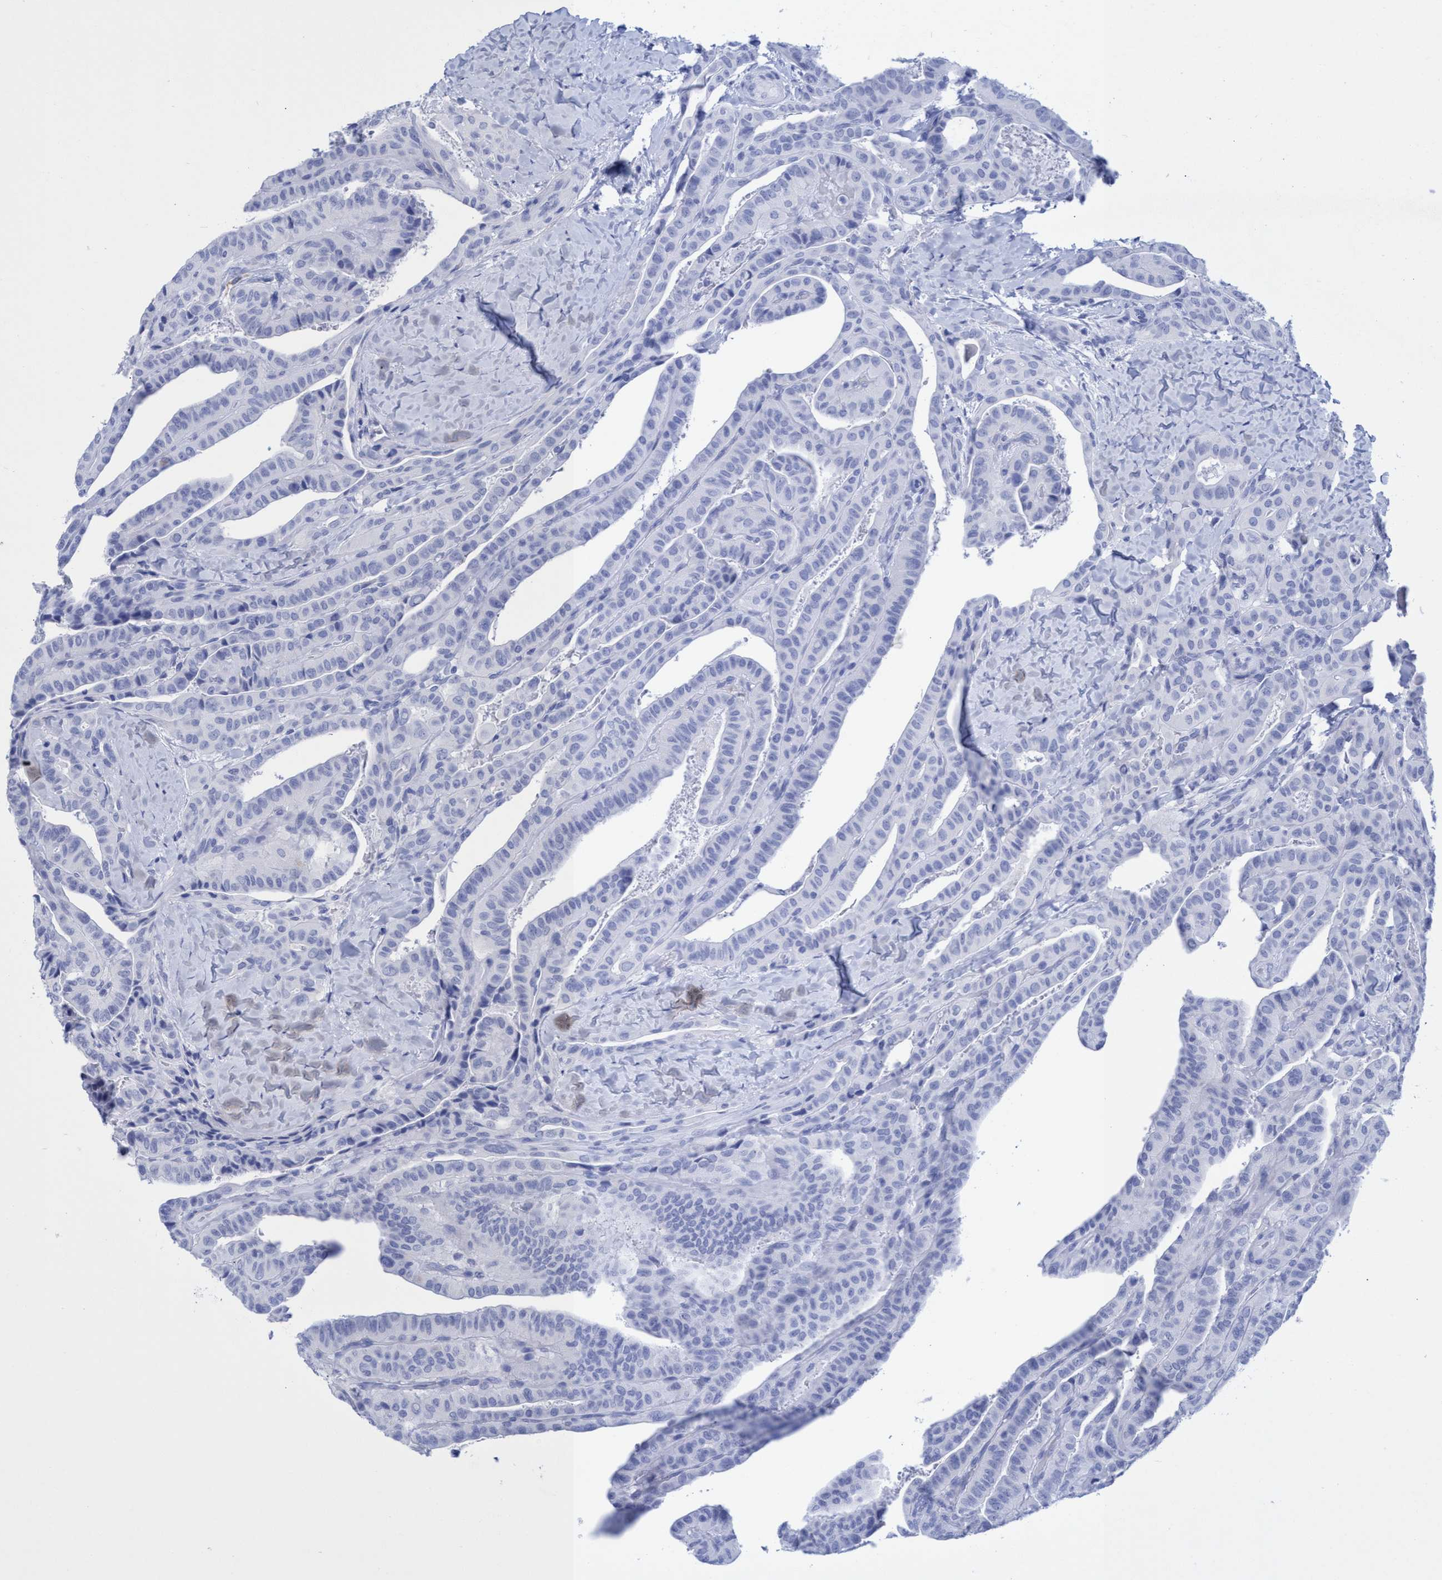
{"staining": {"intensity": "negative", "quantity": "none", "location": "none"}, "tissue": "thyroid cancer", "cell_type": "Tumor cells", "image_type": "cancer", "snomed": [{"axis": "morphology", "description": "Papillary adenocarcinoma, NOS"}, {"axis": "topography", "description": "Thyroid gland"}], "caption": "High power microscopy micrograph of an immunohistochemistry photomicrograph of thyroid papillary adenocarcinoma, revealing no significant positivity in tumor cells.", "gene": "INSL6", "patient": {"sex": "male", "age": 77}}